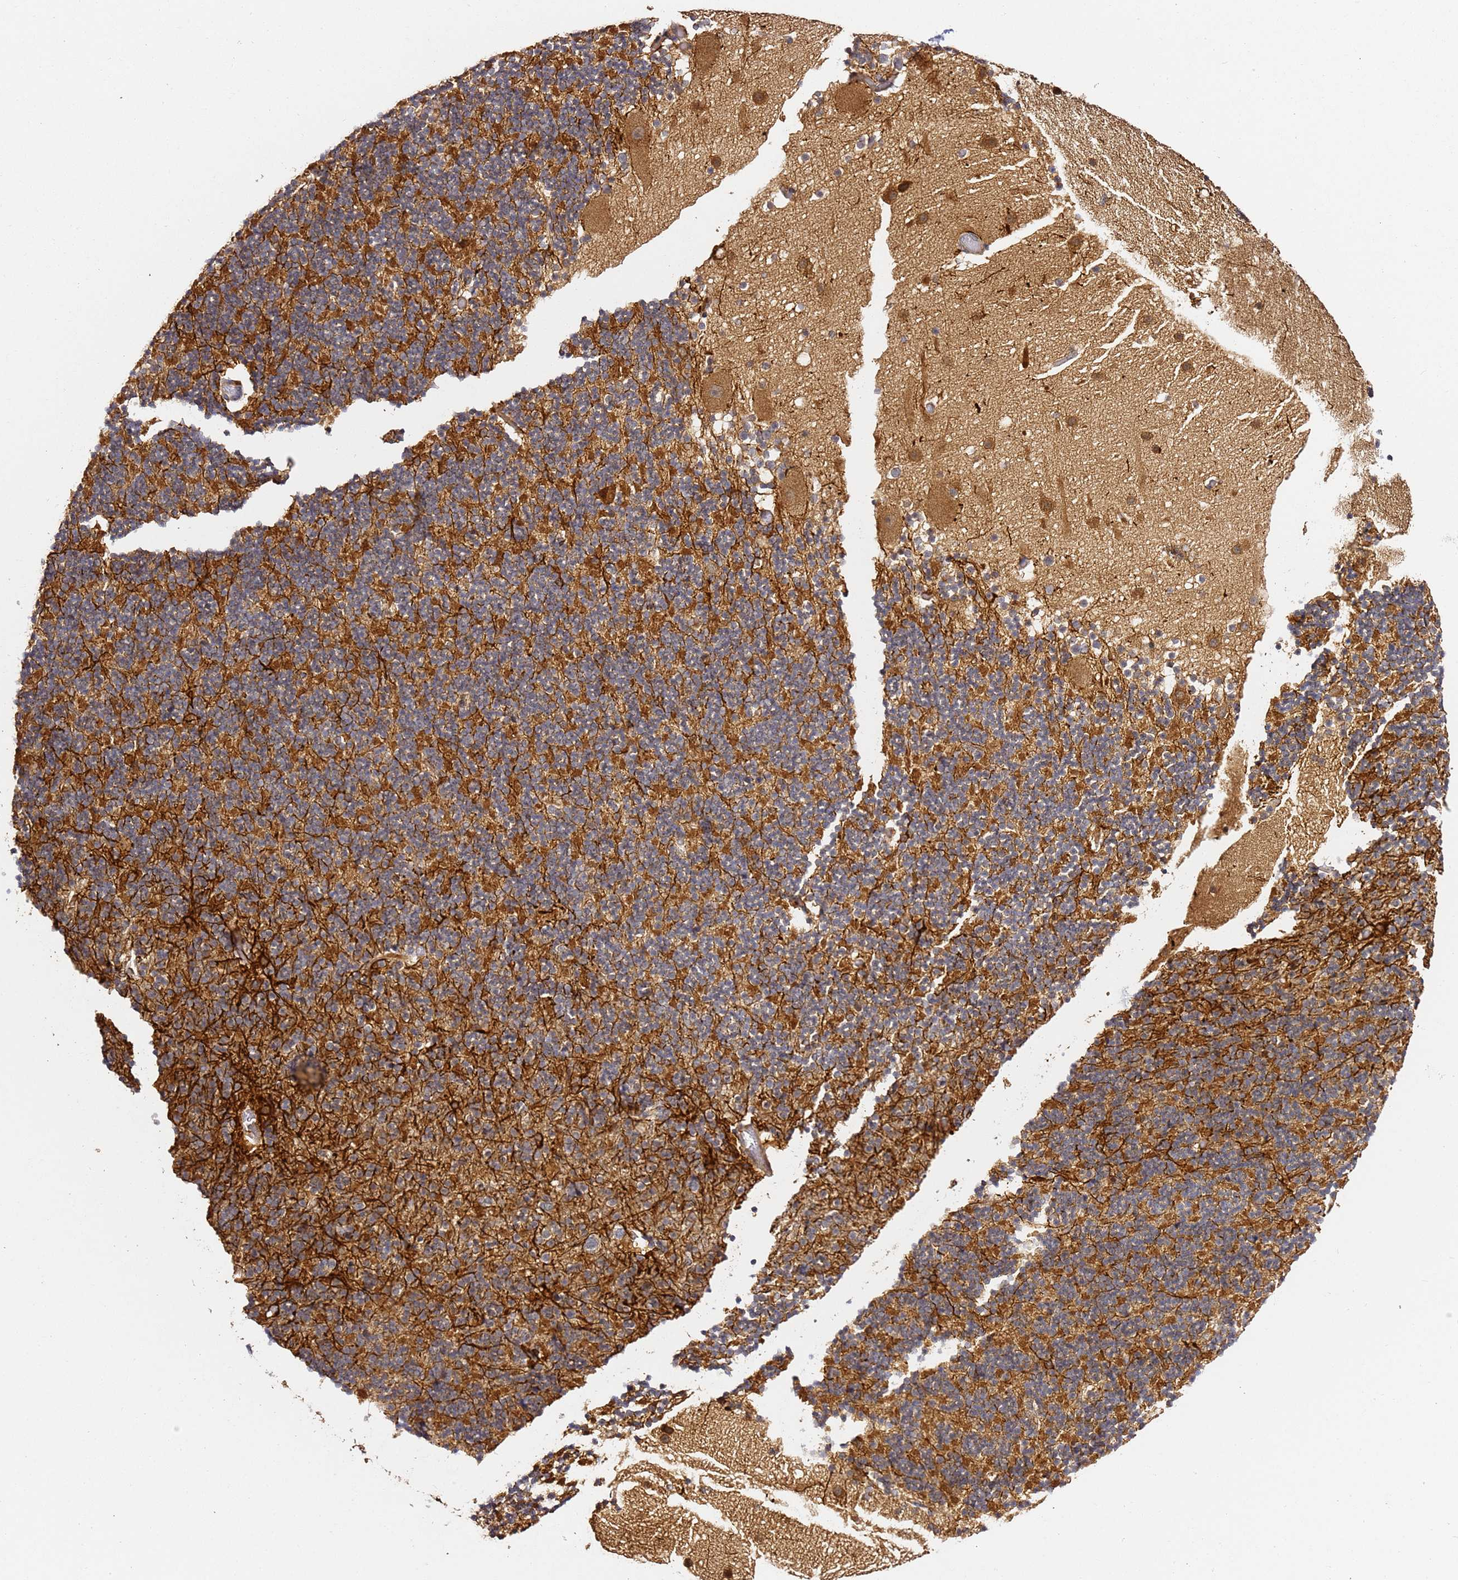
{"staining": {"intensity": "moderate", "quantity": "25%-75%", "location": "cytoplasmic/membranous"}, "tissue": "cerebellum", "cell_type": "Cells in granular layer", "image_type": "normal", "snomed": [{"axis": "morphology", "description": "Normal tissue, NOS"}, {"axis": "topography", "description": "Cerebellum"}], "caption": "Cerebellum stained with DAB (3,3'-diaminobenzidine) immunohistochemistry demonstrates medium levels of moderate cytoplasmic/membranous expression in about 25%-75% of cells in granular layer.", "gene": "OSBPL2", "patient": {"sex": "male", "age": 57}}